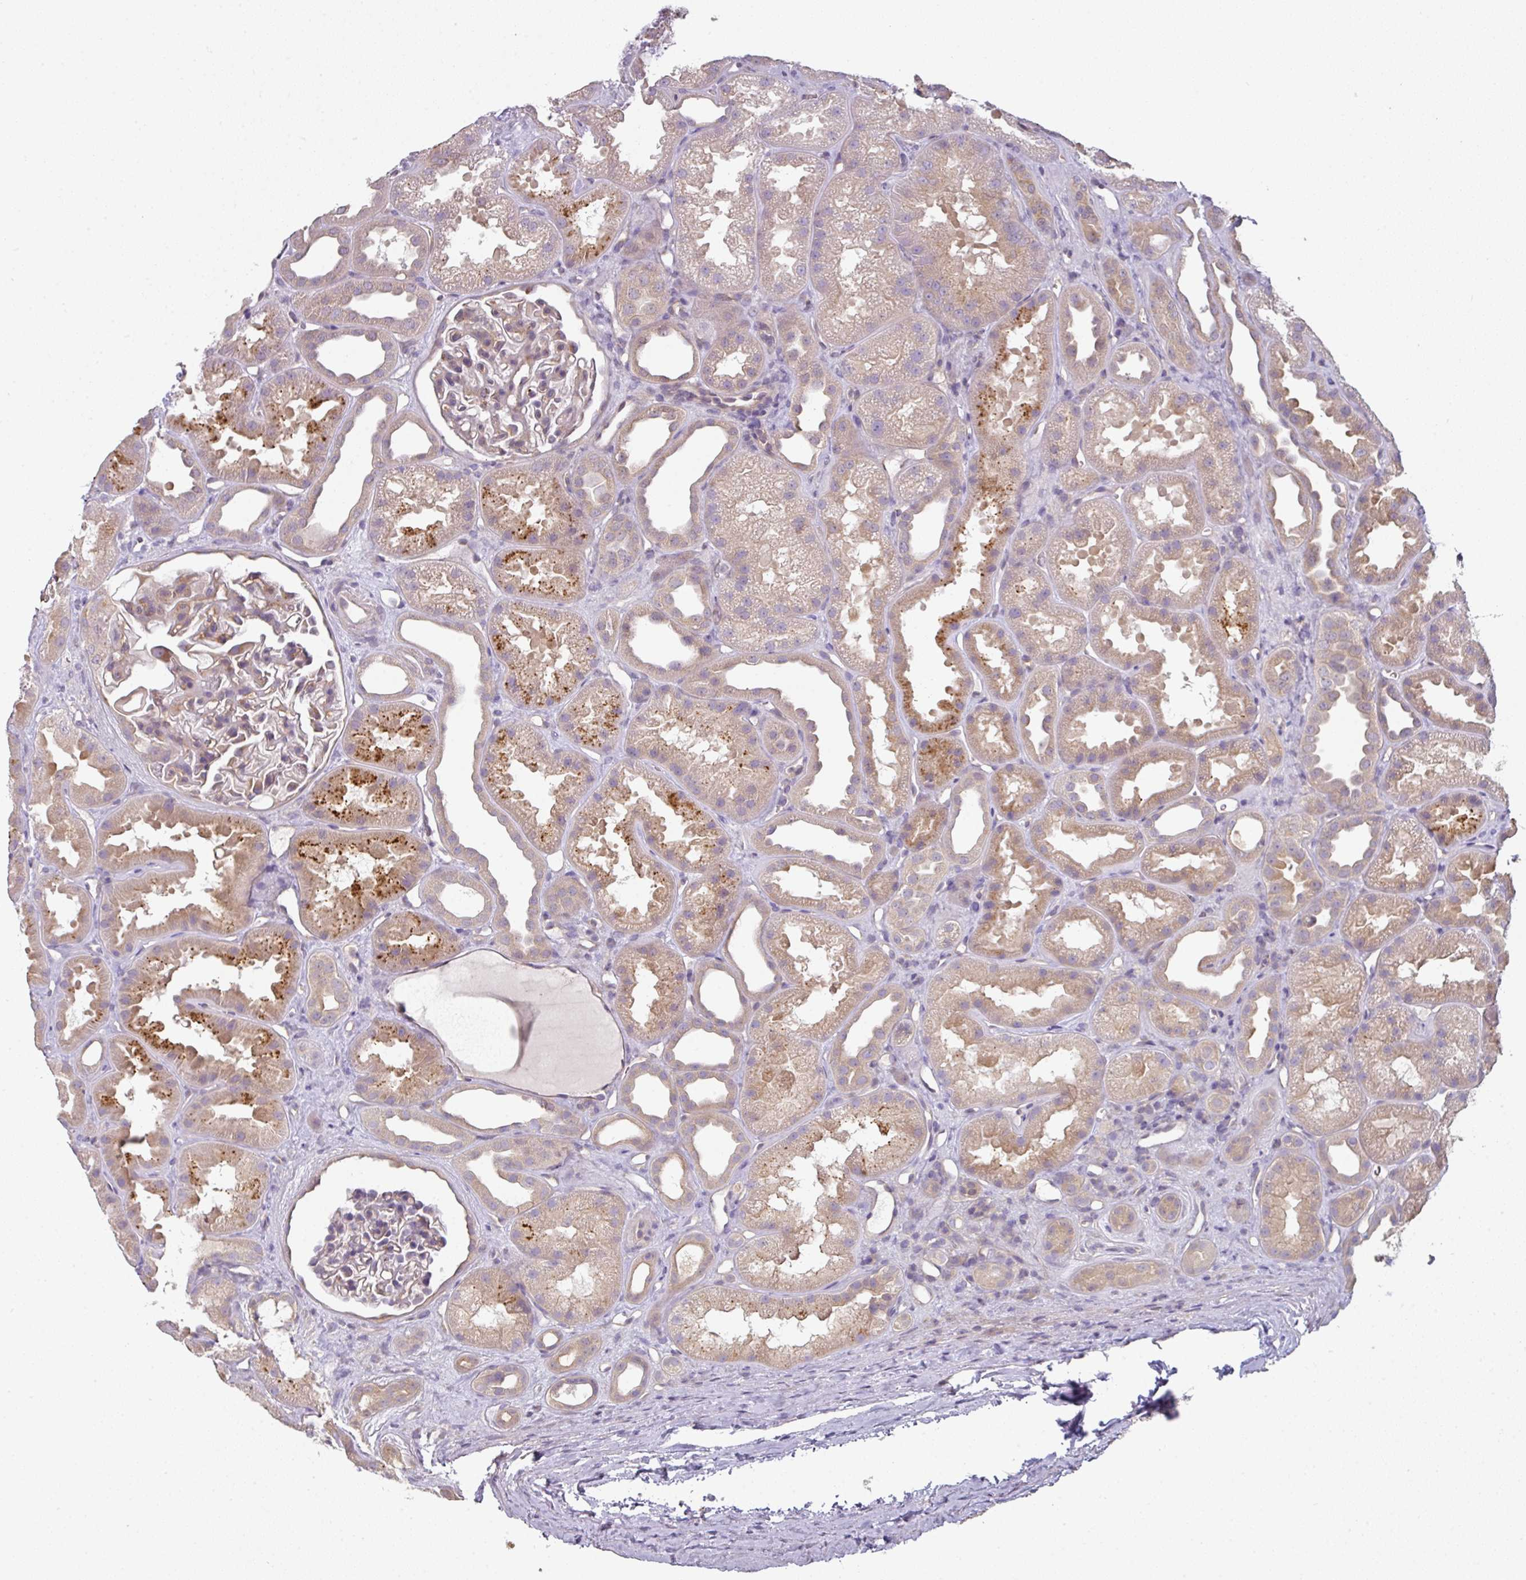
{"staining": {"intensity": "weak", "quantity": "25%-75%", "location": "cytoplasmic/membranous"}, "tissue": "kidney", "cell_type": "Cells in glomeruli", "image_type": "normal", "snomed": [{"axis": "morphology", "description": "Normal tissue, NOS"}, {"axis": "topography", "description": "Kidney"}], "caption": "Immunohistochemical staining of benign kidney reveals 25%-75% levels of weak cytoplasmic/membranous protein expression in approximately 25%-75% of cells in glomeruli.", "gene": "C19orf33", "patient": {"sex": "male", "age": 61}}